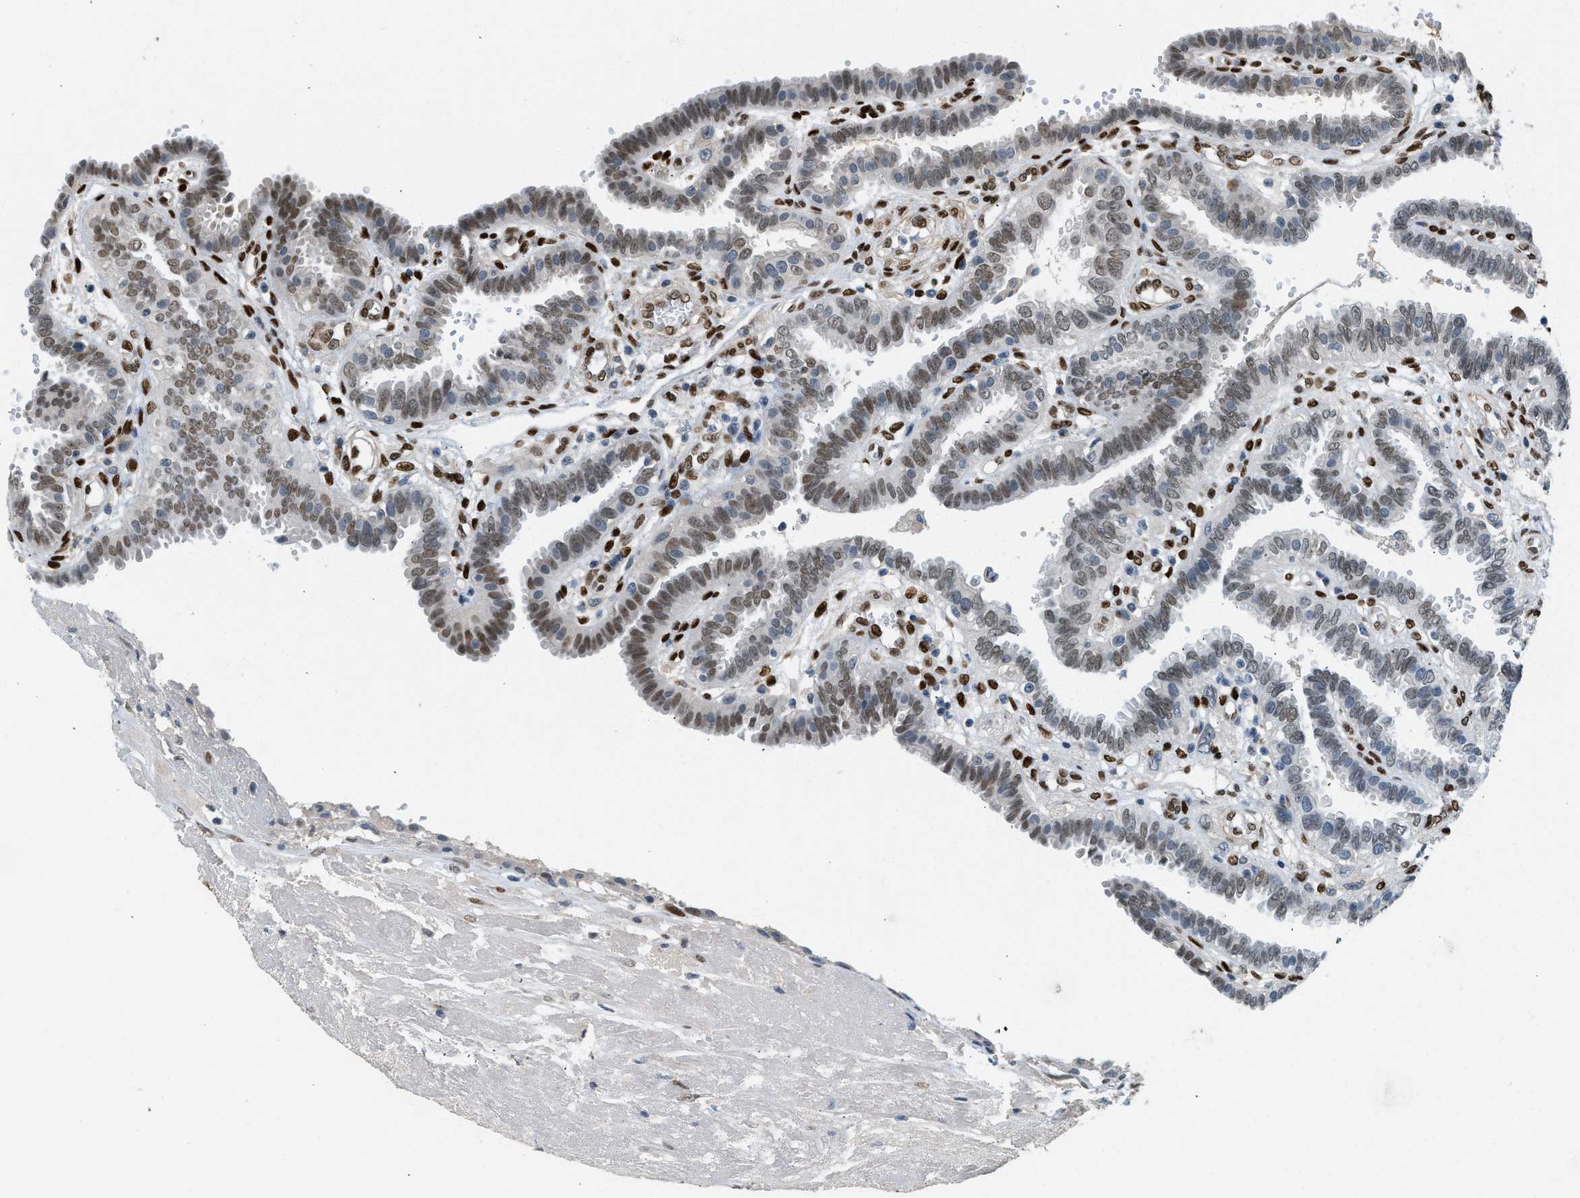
{"staining": {"intensity": "moderate", "quantity": "25%-75%", "location": "nuclear"}, "tissue": "fallopian tube", "cell_type": "Glandular cells", "image_type": "normal", "snomed": [{"axis": "morphology", "description": "Normal tissue, NOS"}, {"axis": "topography", "description": "Fallopian tube"}, {"axis": "topography", "description": "Placenta"}], "caption": "About 25%-75% of glandular cells in benign human fallopian tube display moderate nuclear protein positivity as visualized by brown immunohistochemical staining.", "gene": "ZBTB20", "patient": {"sex": "female", "age": 34}}